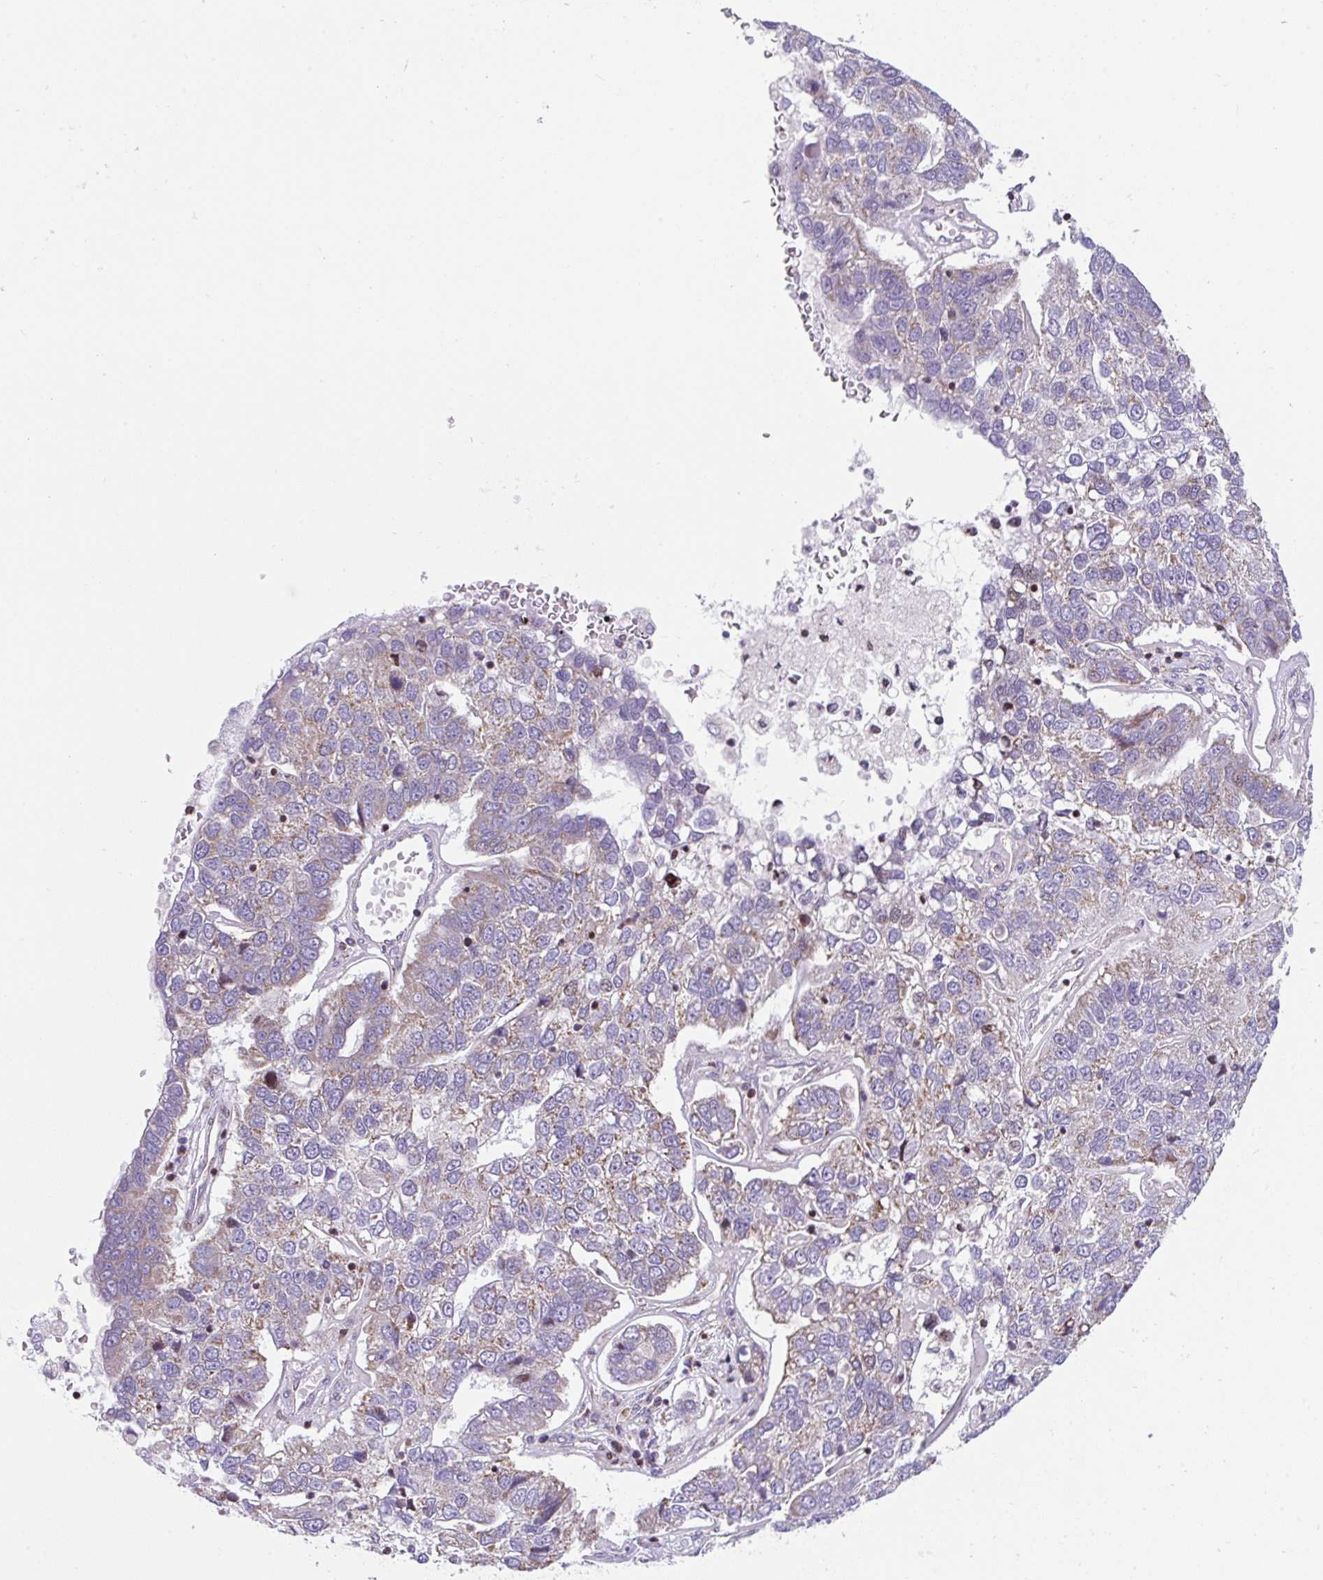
{"staining": {"intensity": "weak", "quantity": "25%-75%", "location": "cytoplasmic/membranous"}, "tissue": "pancreatic cancer", "cell_type": "Tumor cells", "image_type": "cancer", "snomed": [{"axis": "morphology", "description": "Adenocarcinoma, NOS"}, {"axis": "topography", "description": "Pancreas"}], "caption": "Tumor cells demonstrate low levels of weak cytoplasmic/membranous staining in about 25%-75% of cells in human pancreatic adenocarcinoma.", "gene": "FIGNL1", "patient": {"sex": "female", "age": 61}}